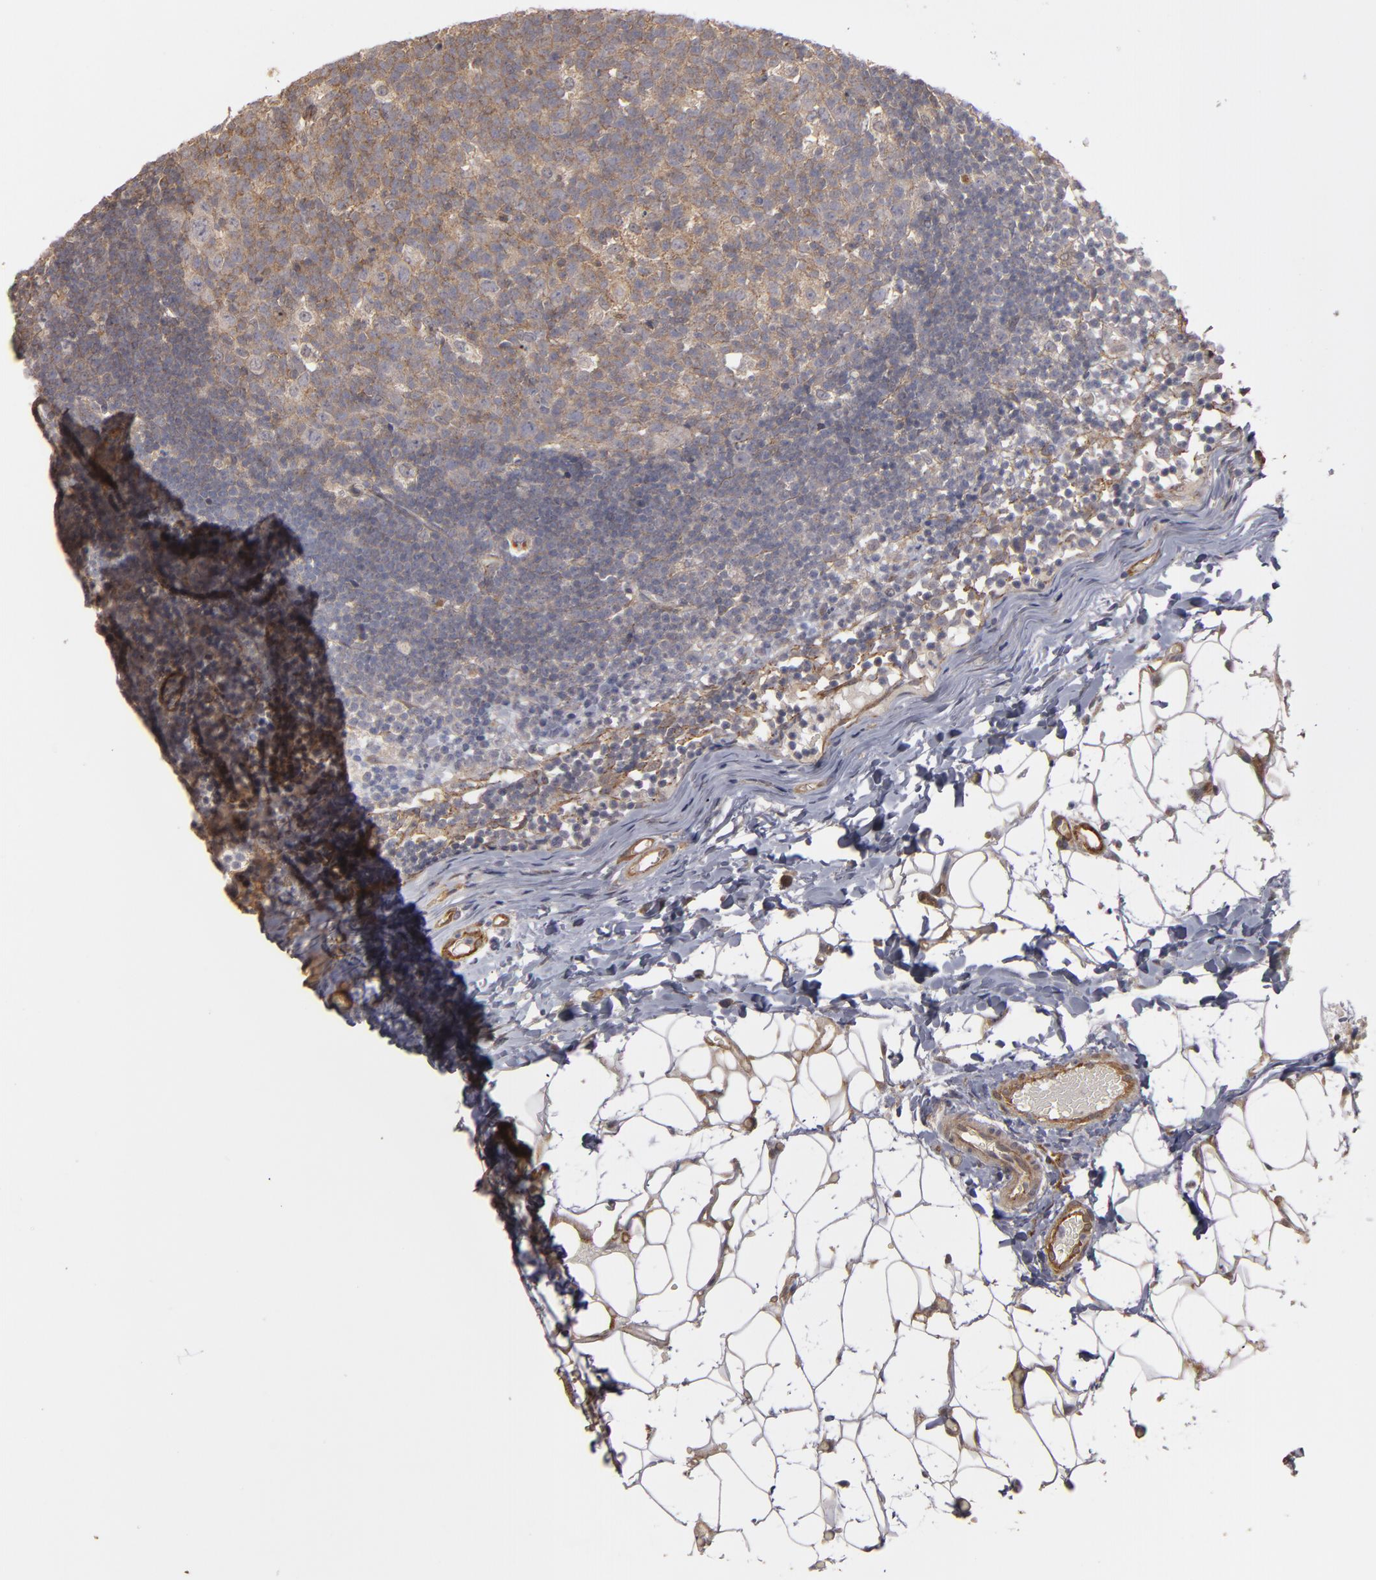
{"staining": {"intensity": "weak", "quantity": ">75%", "location": "cytoplasmic/membranous"}, "tissue": "lymph node", "cell_type": "Germinal center cells", "image_type": "normal", "snomed": [{"axis": "morphology", "description": "Normal tissue, NOS"}, {"axis": "morphology", "description": "Inflammation, NOS"}, {"axis": "topography", "description": "Lymph node"}, {"axis": "topography", "description": "Salivary gland"}], "caption": "This photomicrograph exhibits immunohistochemistry staining of unremarkable lymph node, with low weak cytoplasmic/membranous expression in approximately >75% of germinal center cells.", "gene": "TJP1", "patient": {"sex": "male", "age": 3}}